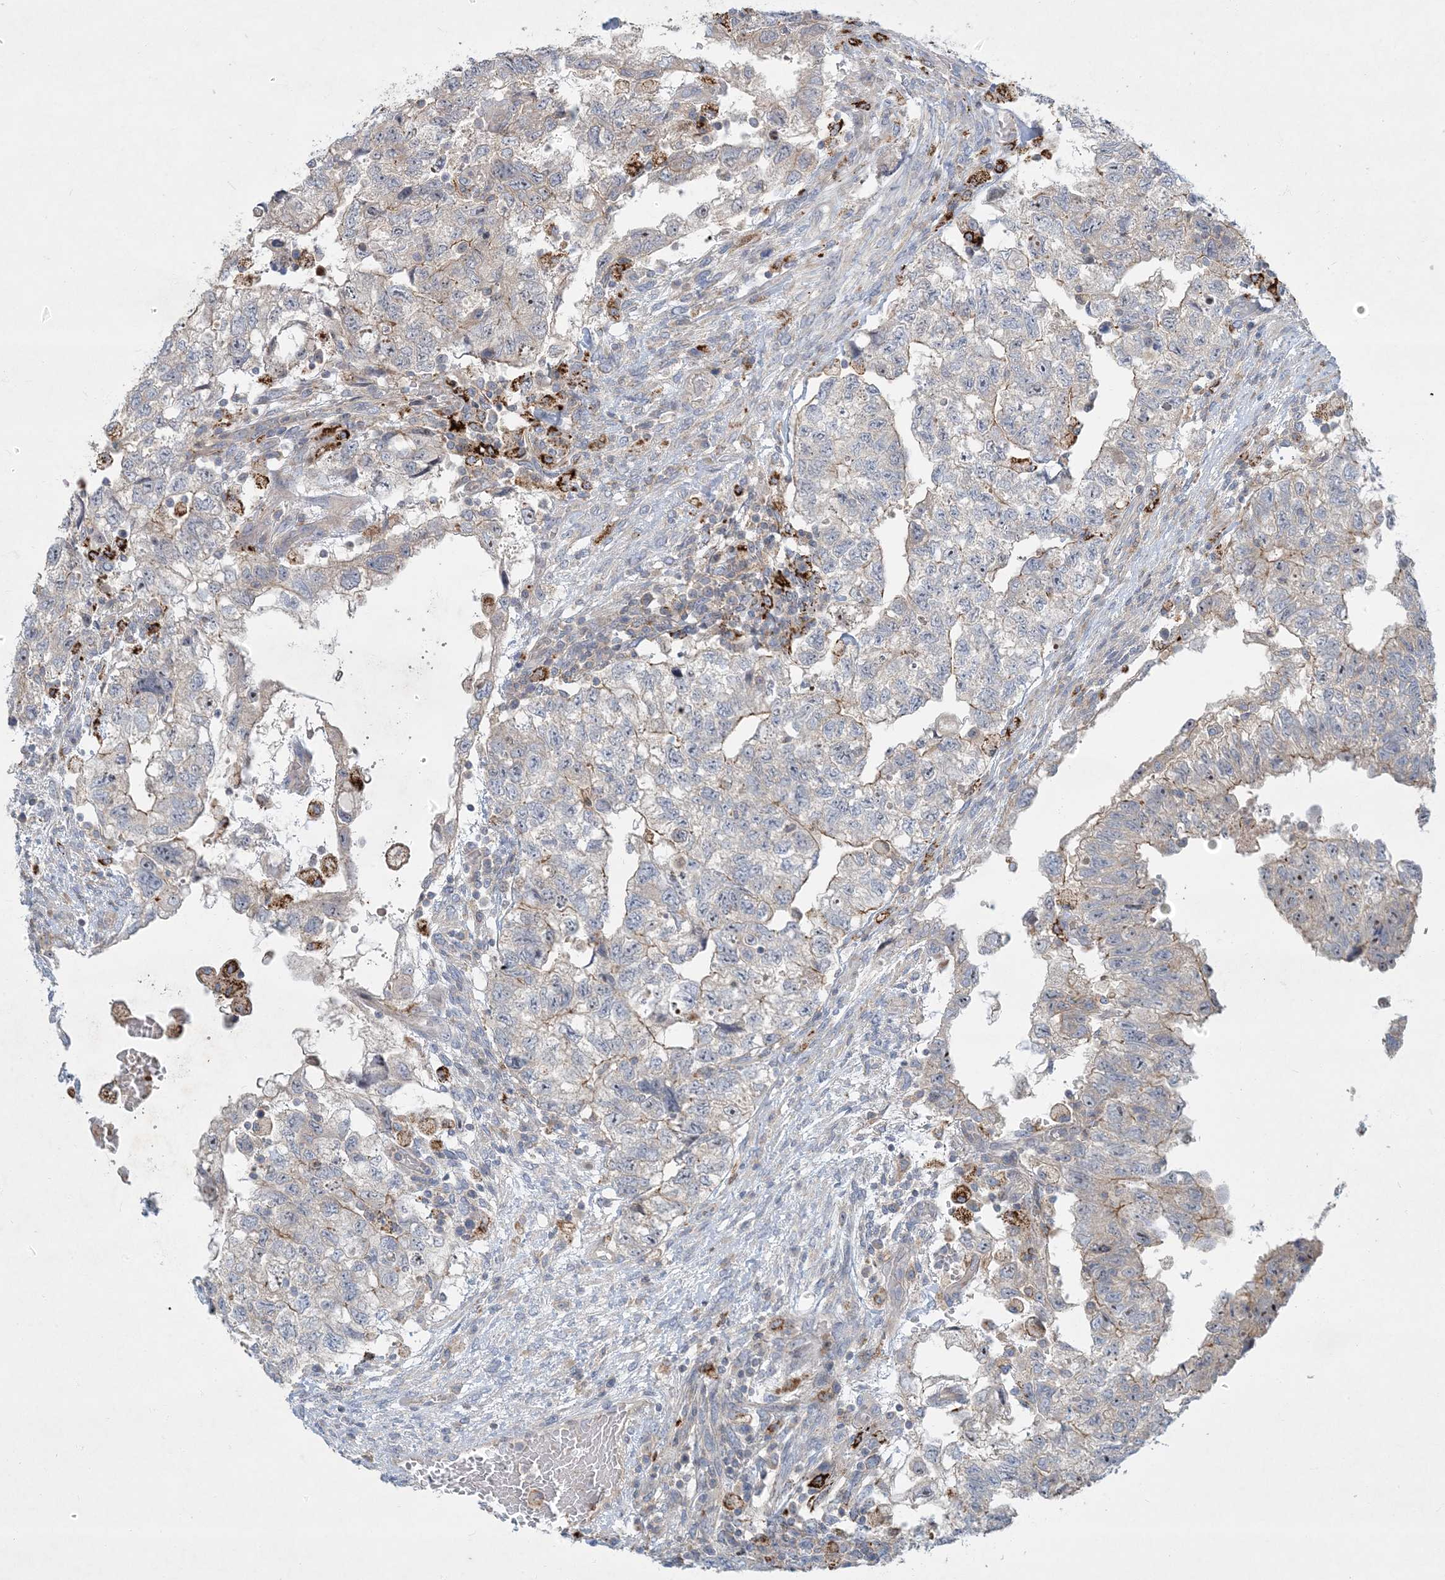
{"staining": {"intensity": "weak", "quantity": "<25%", "location": "cytoplasmic/membranous"}, "tissue": "testis cancer", "cell_type": "Tumor cells", "image_type": "cancer", "snomed": [{"axis": "morphology", "description": "Carcinoma, Embryonal, NOS"}, {"axis": "topography", "description": "Testis"}], "caption": "A photomicrograph of human testis cancer (embryonal carcinoma) is negative for staining in tumor cells.", "gene": "LTN1", "patient": {"sex": "male", "age": 36}}